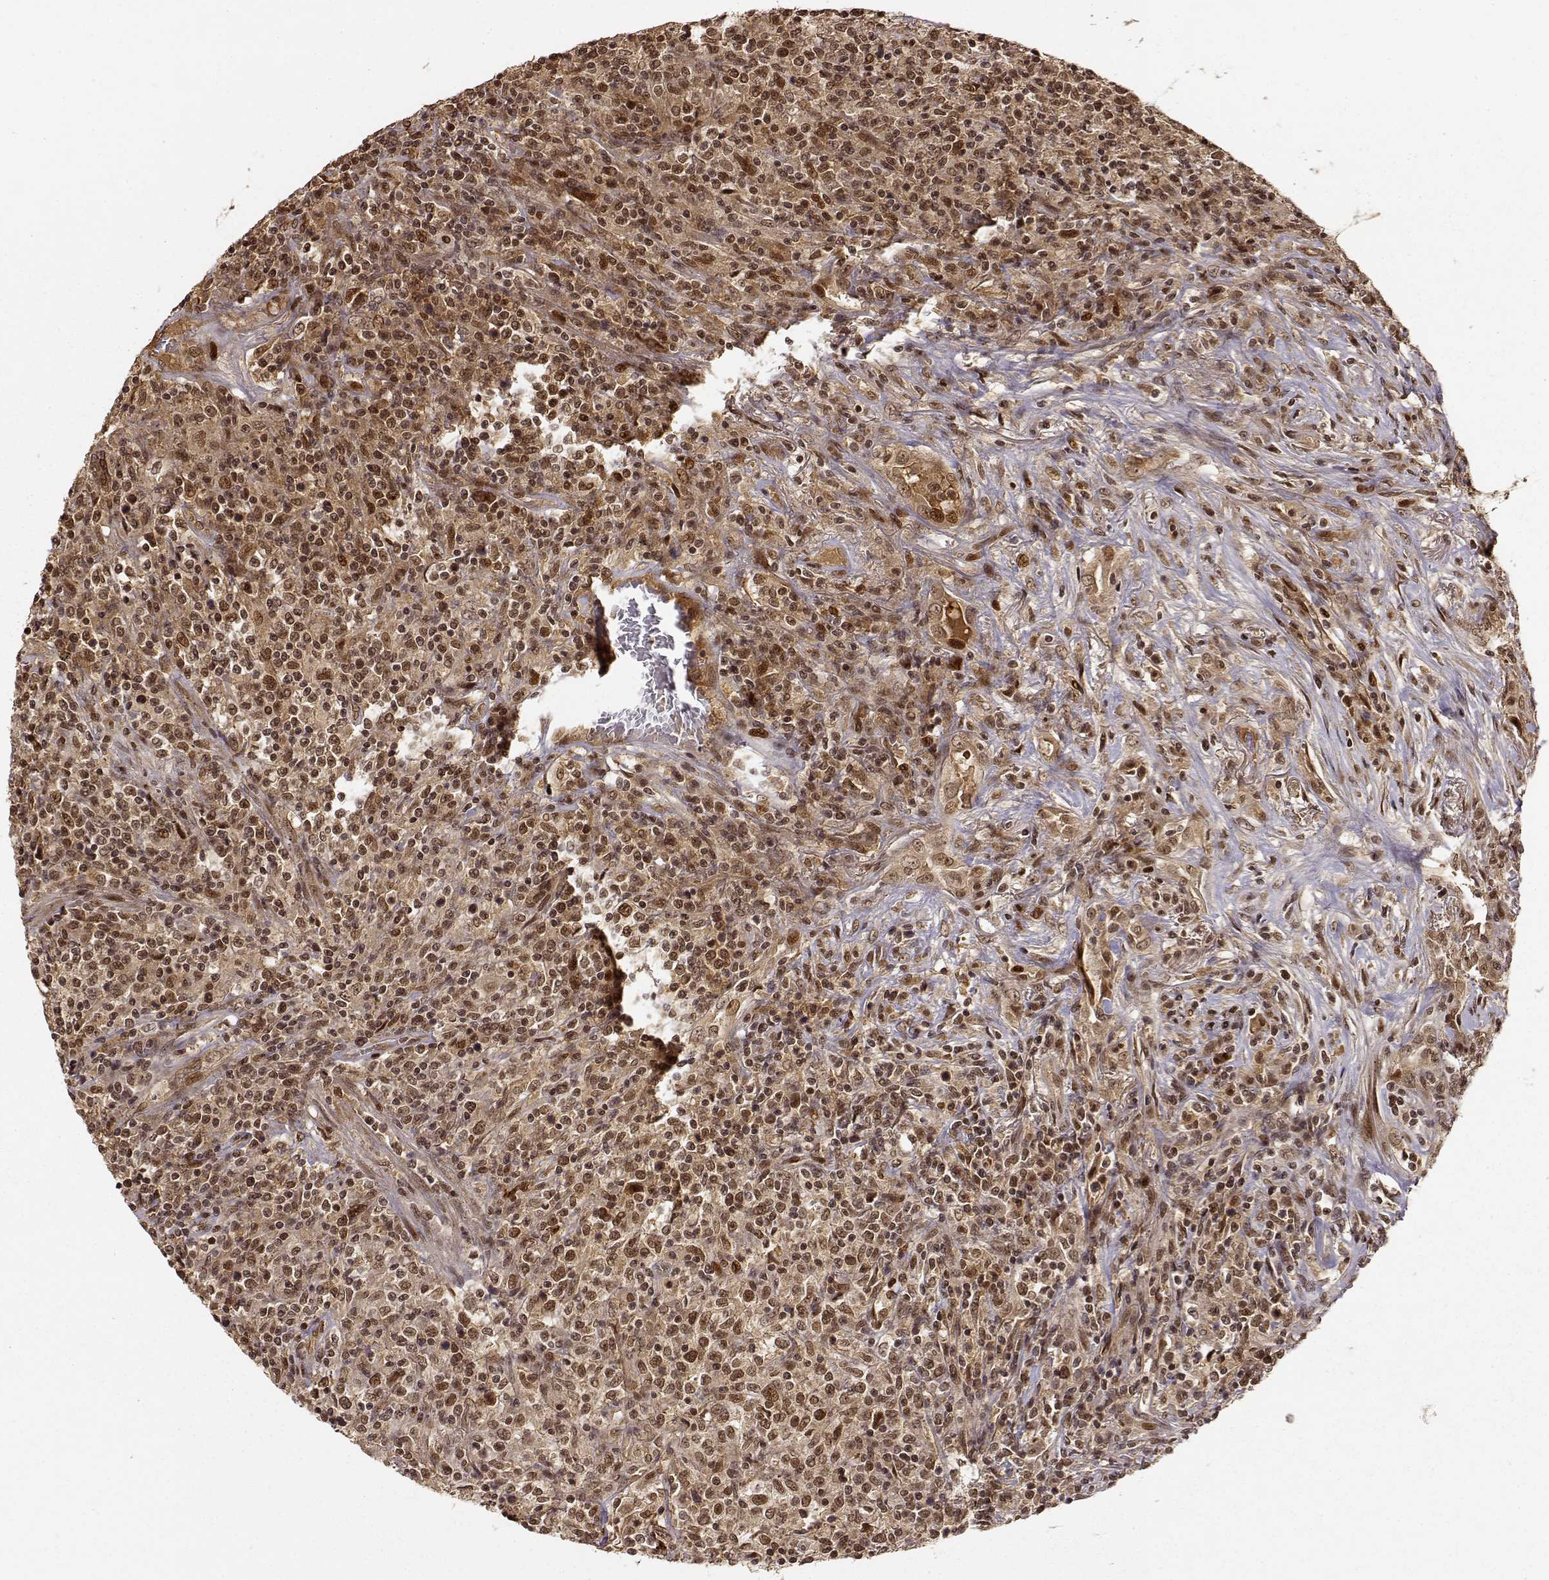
{"staining": {"intensity": "moderate", "quantity": ">75%", "location": "cytoplasmic/membranous,nuclear"}, "tissue": "lymphoma", "cell_type": "Tumor cells", "image_type": "cancer", "snomed": [{"axis": "morphology", "description": "Malignant lymphoma, non-Hodgkin's type, High grade"}, {"axis": "topography", "description": "Lung"}], "caption": "Lymphoma stained with a protein marker exhibits moderate staining in tumor cells.", "gene": "MAEA", "patient": {"sex": "male", "age": 79}}